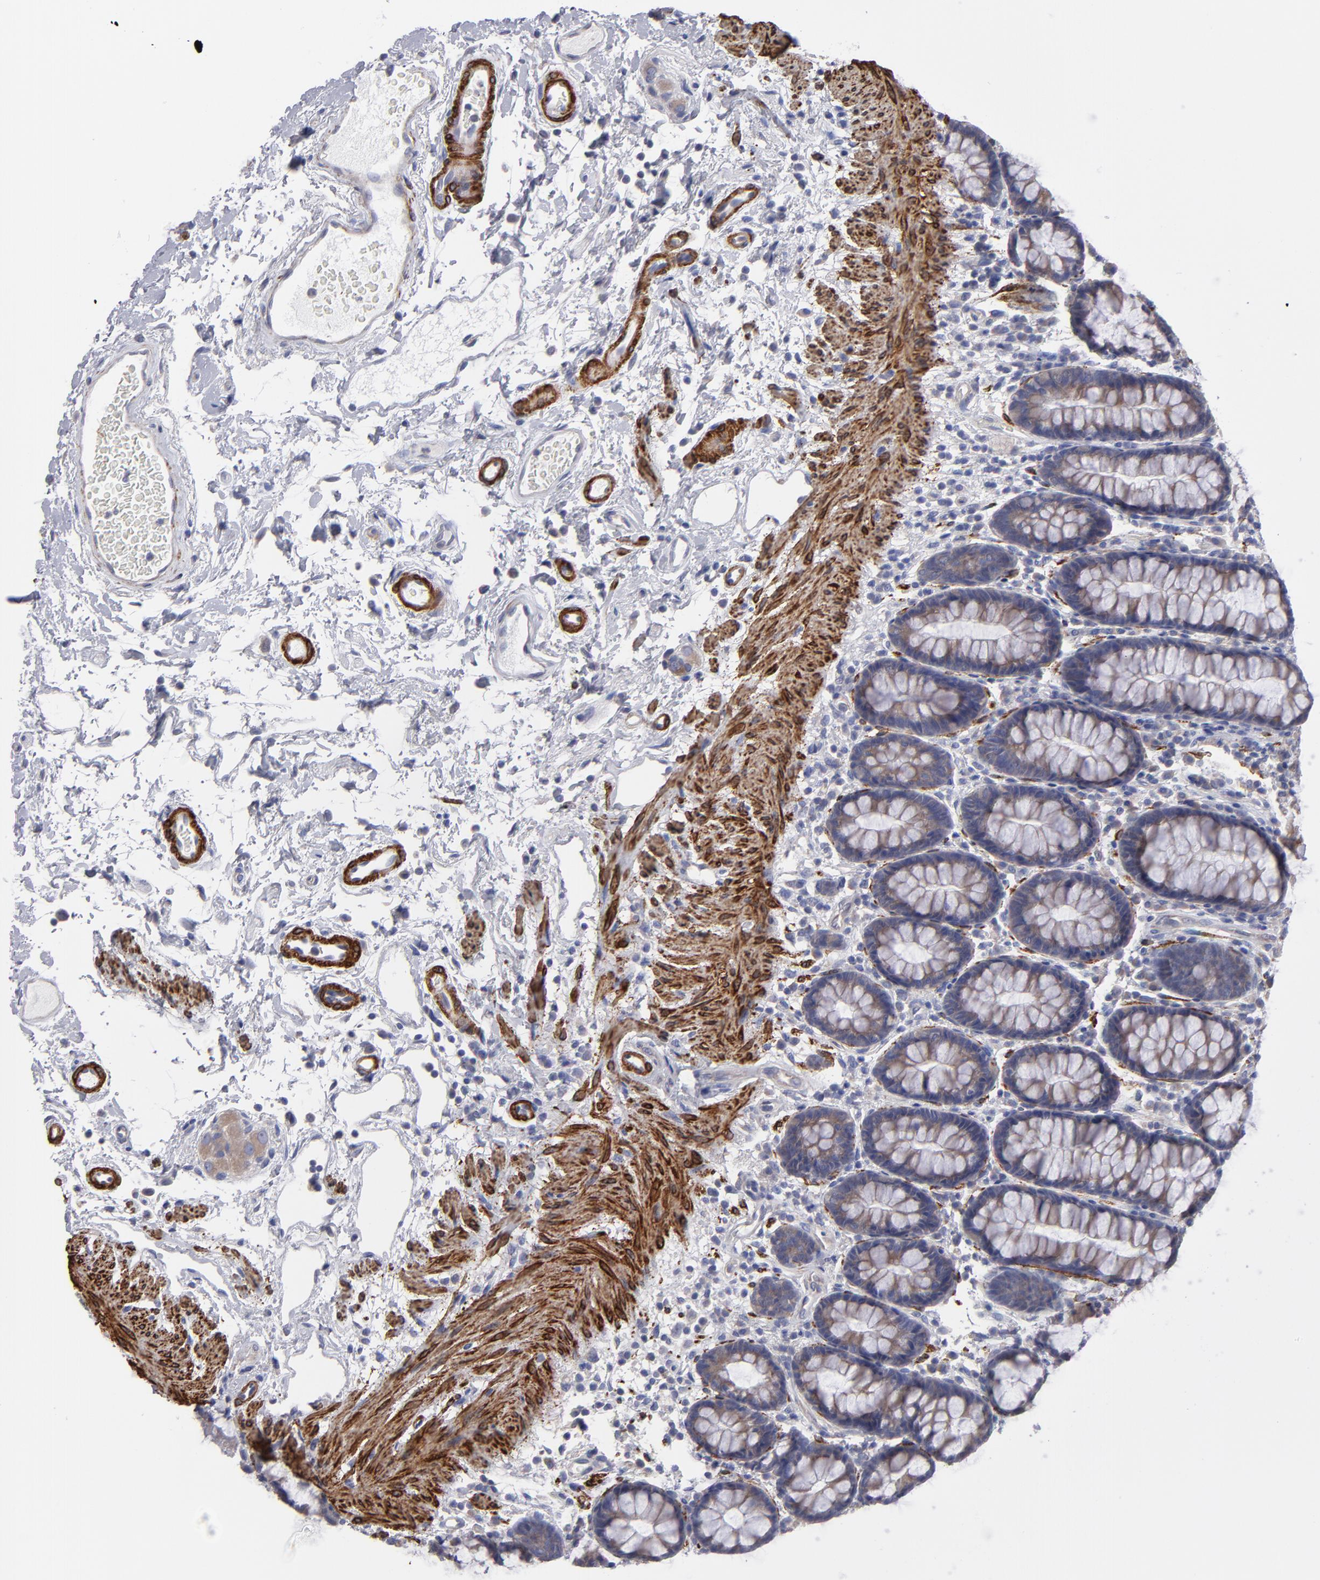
{"staining": {"intensity": "weak", "quantity": ">75%", "location": "cytoplasmic/membranous"}, "tissue": "rectum", "cell_type": "Glandular cells", "image_type": "normal", "snomed": [{"axis": "morphology", "description": "Normal tissue, NOS"}, {"axis": "topography", "description": "Rectum"}], "caption": "Brown immunohistochemical staining in benign human rectum reveals weak cytoplasmic/membranous staining in approximately >75% of glandular cells.", "gene": "SLMAP", "patient": {"sex": "male", "age": 92}}